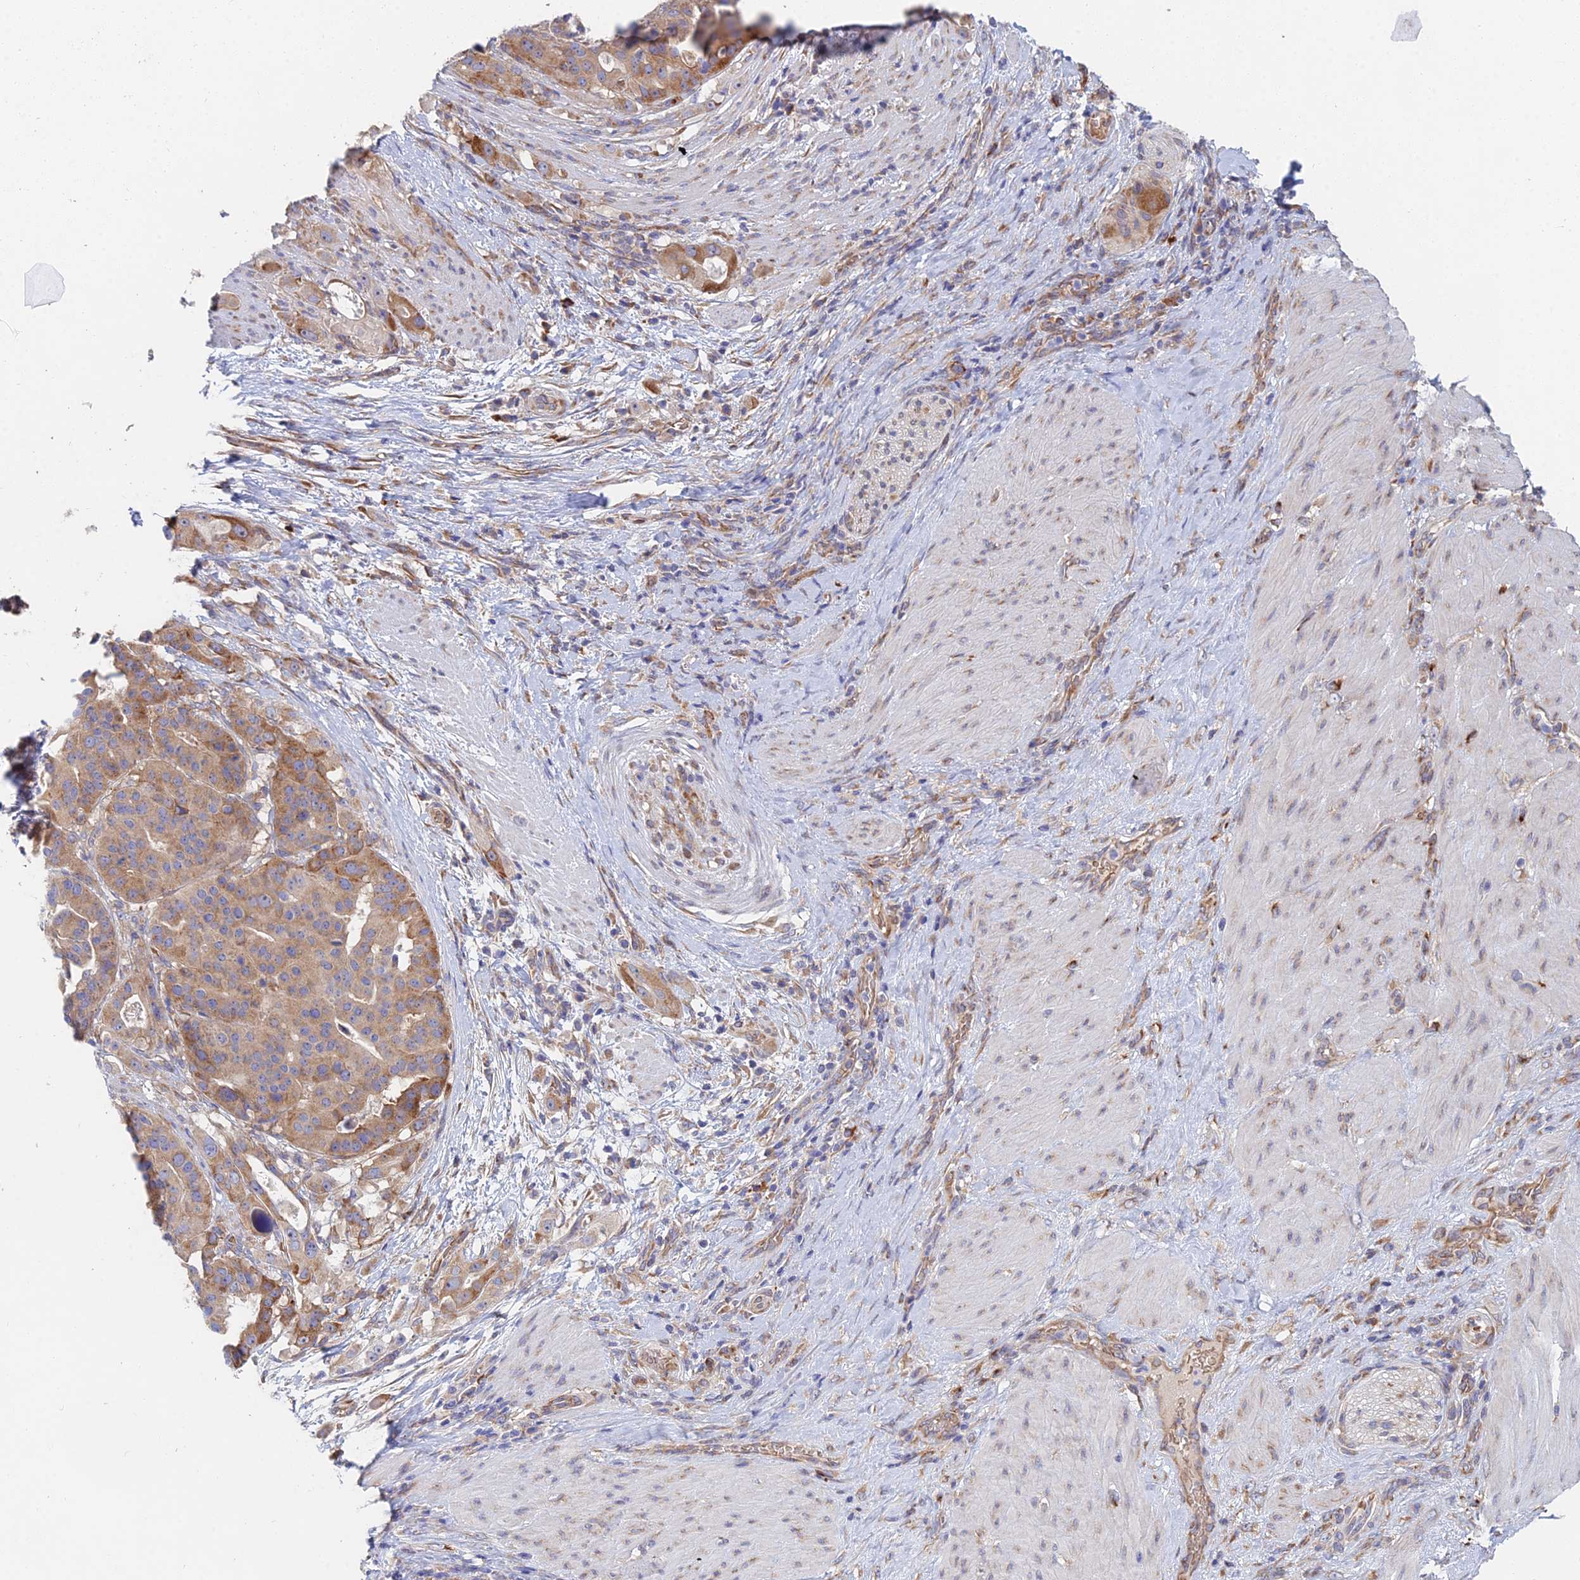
{"staining": {"intensity": "moderate", "quantity": "25%-75%", "location": "cytoplasmic/membranous"}, "tissue": "stomach cancer", "cell_type": "Tumor cells", "image_type": "cancer", "snomed": [{"axis": "morphology", "description": "Adenocarcinoma, NOS"}, {"axis": "topography", "description": "Stomach"}], "caption": "Protein positivity by immunohistochemistry displays moderate cytoplasmic/membranous positivity in about 25%-75% of tumor cells in stomach cancer.", "gene": "ELOF1", "patient": {"sex": "male", "age": 48}}